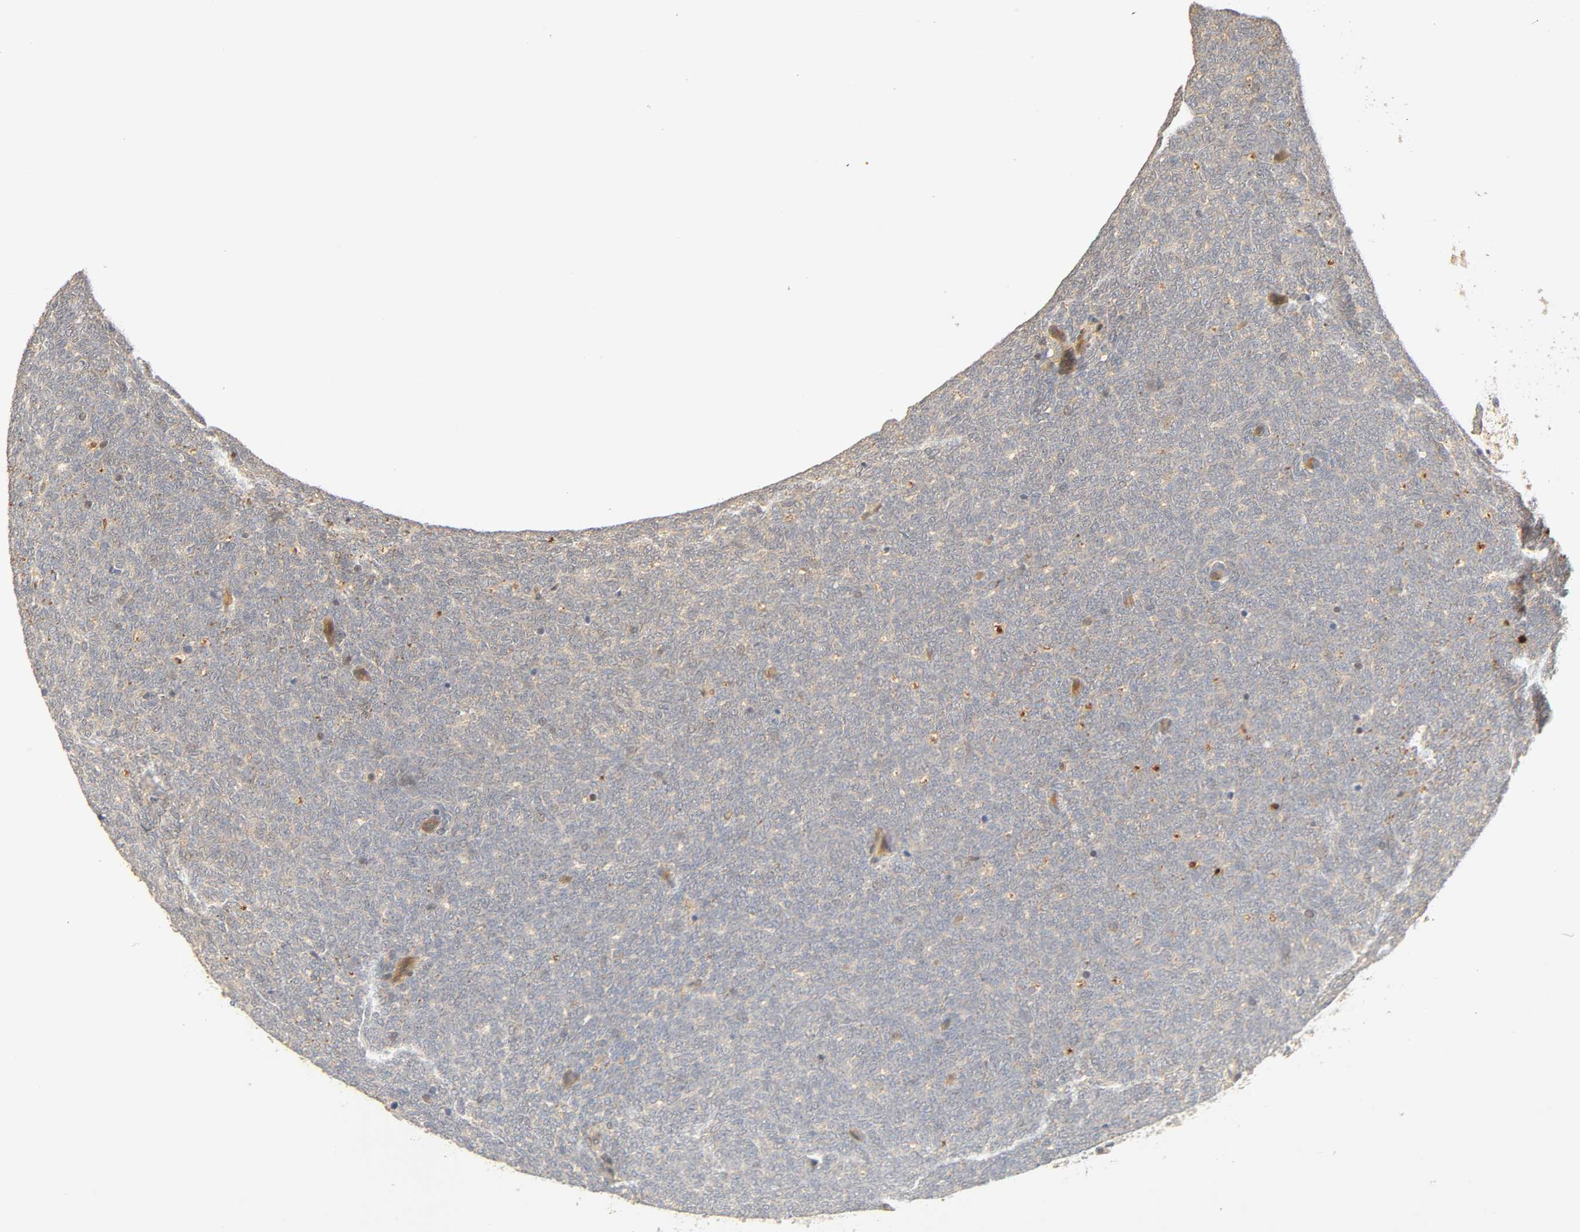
{"staining": {"intensity": "negative", "quantity": "none", "location": "none"}, "tissue": "renal cancer", "cell_type": "Tumor cells", "image_type": "cancer", "snomed": [{"axis": "morphology", "description": "Neoplasm, malignant, NOS"}, {"axis": "topography", "description": "Kidney"}], "caption": "This is an IHC image of human malignant neoplasm (renal). There is no expression in tumor cells.", "gene": "CACNA1G", "patient": {"sex": "male", "age": 28}}